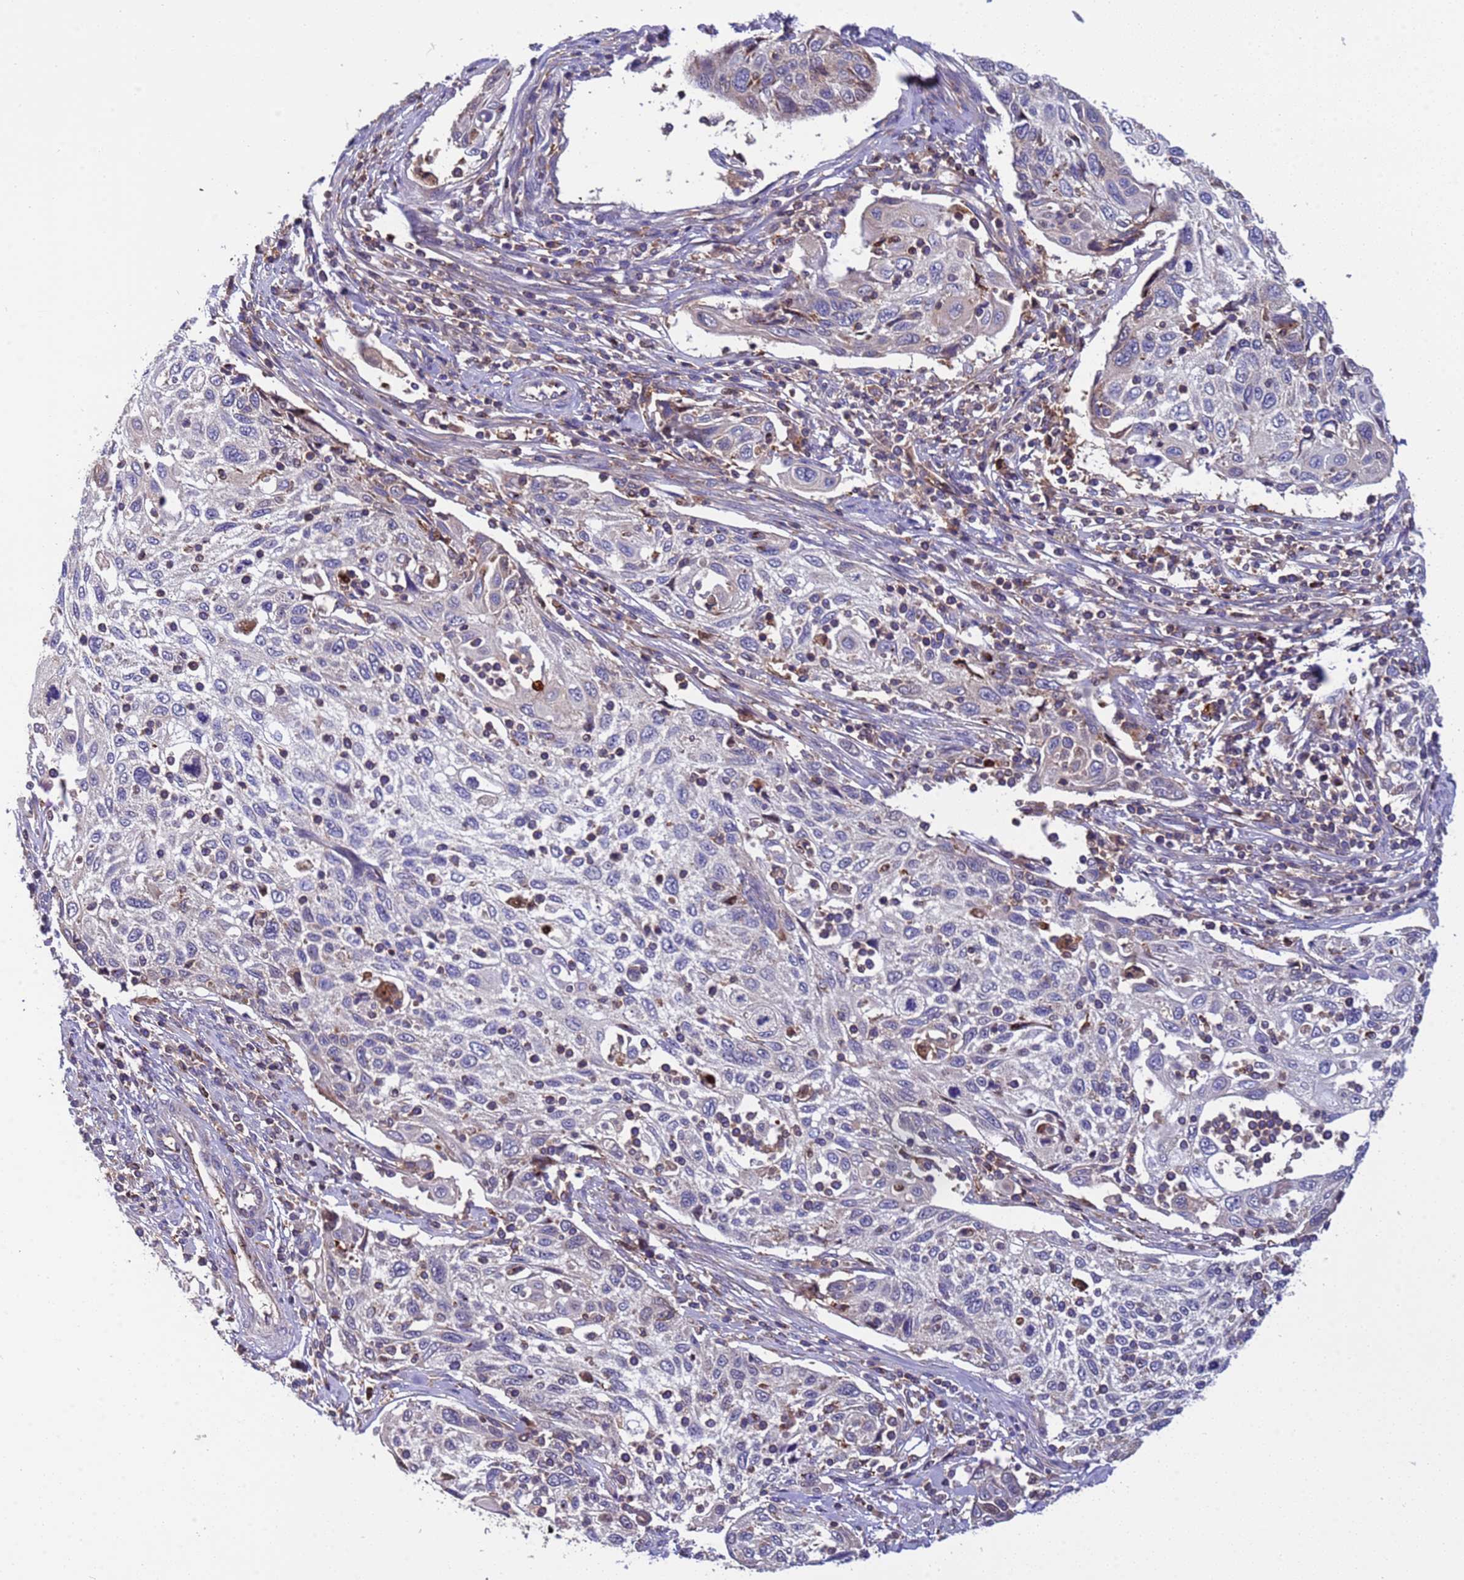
{"staining": {"intensity": "negative", "quantity": "none", "location": "none"}, "tissue": "cervical cancer", "cell_type": "Tumor cells", "image_type": "cancer", "snomed": [{"axis": "morphology", "description": "Squamous cell carcinoma, NOS"}, {"axis": "topography", "description": "Cervix"}], "caption": "Tumor cells are negative for brown protein staining in cervical cancer. (DAB immunohistochemistry visualized using brightfield microscopy, high magnification).", "gene": "PARP16", "patient": {"sex": "female", "age": 70}}